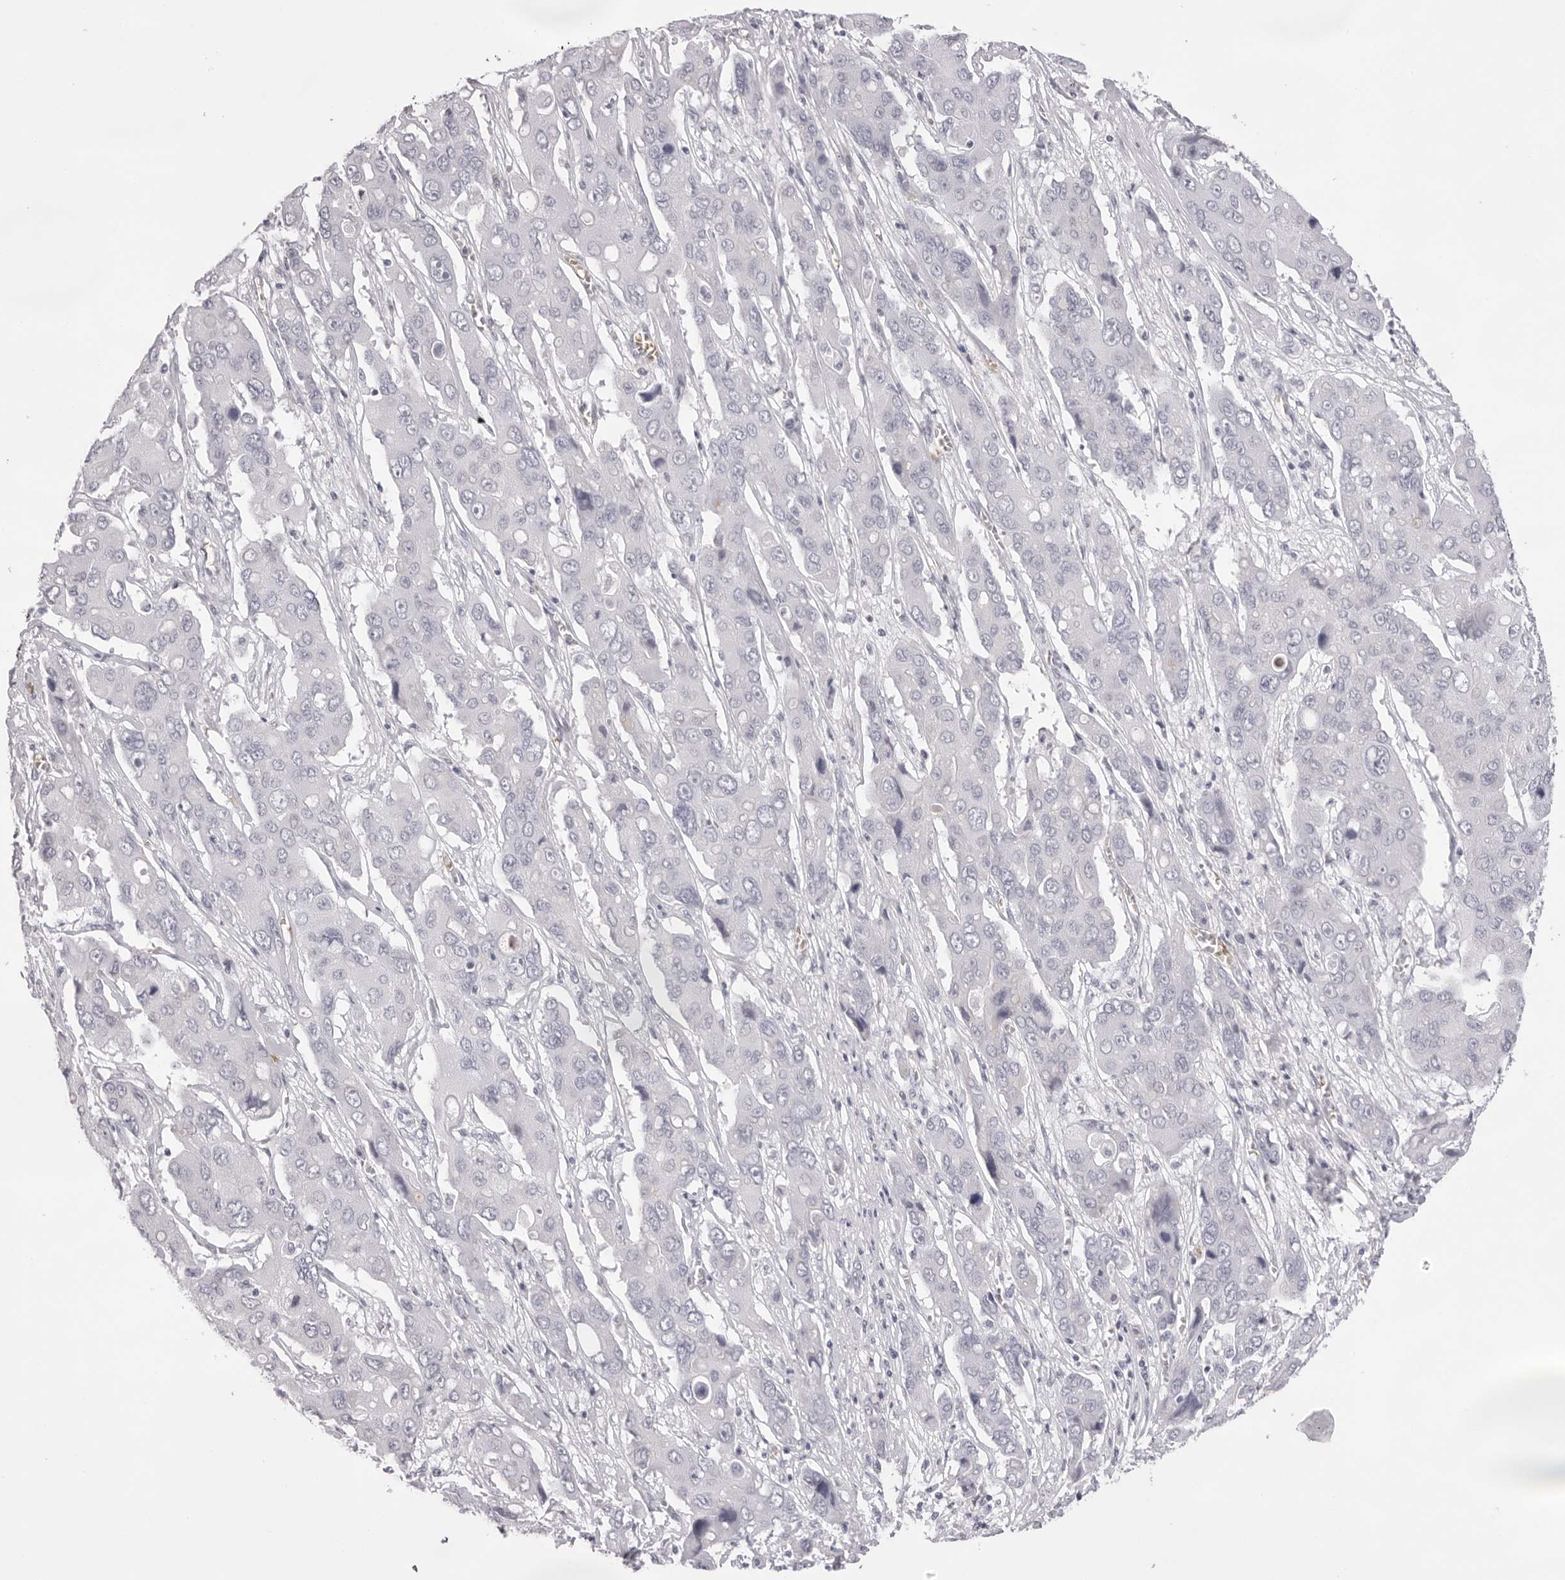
{"staining": {"intensity": "negative", "quantity": "none", "location": "none"}, "tissue": "liver cancer", "cell_type": "Tumor cells", "image_type": "cancer", "snomed": [{"axis": "morphology", "description": "Cholangiocarcinoma"}, {"axis": "topography", "description": "Liver"}], "caption": "Micrograph shows no protein positivity in tumor cells of cholangiocarcinoma (liver) tissue.", "gene": "SPTA1", "patient": {"sex": "male", "age": 67}}